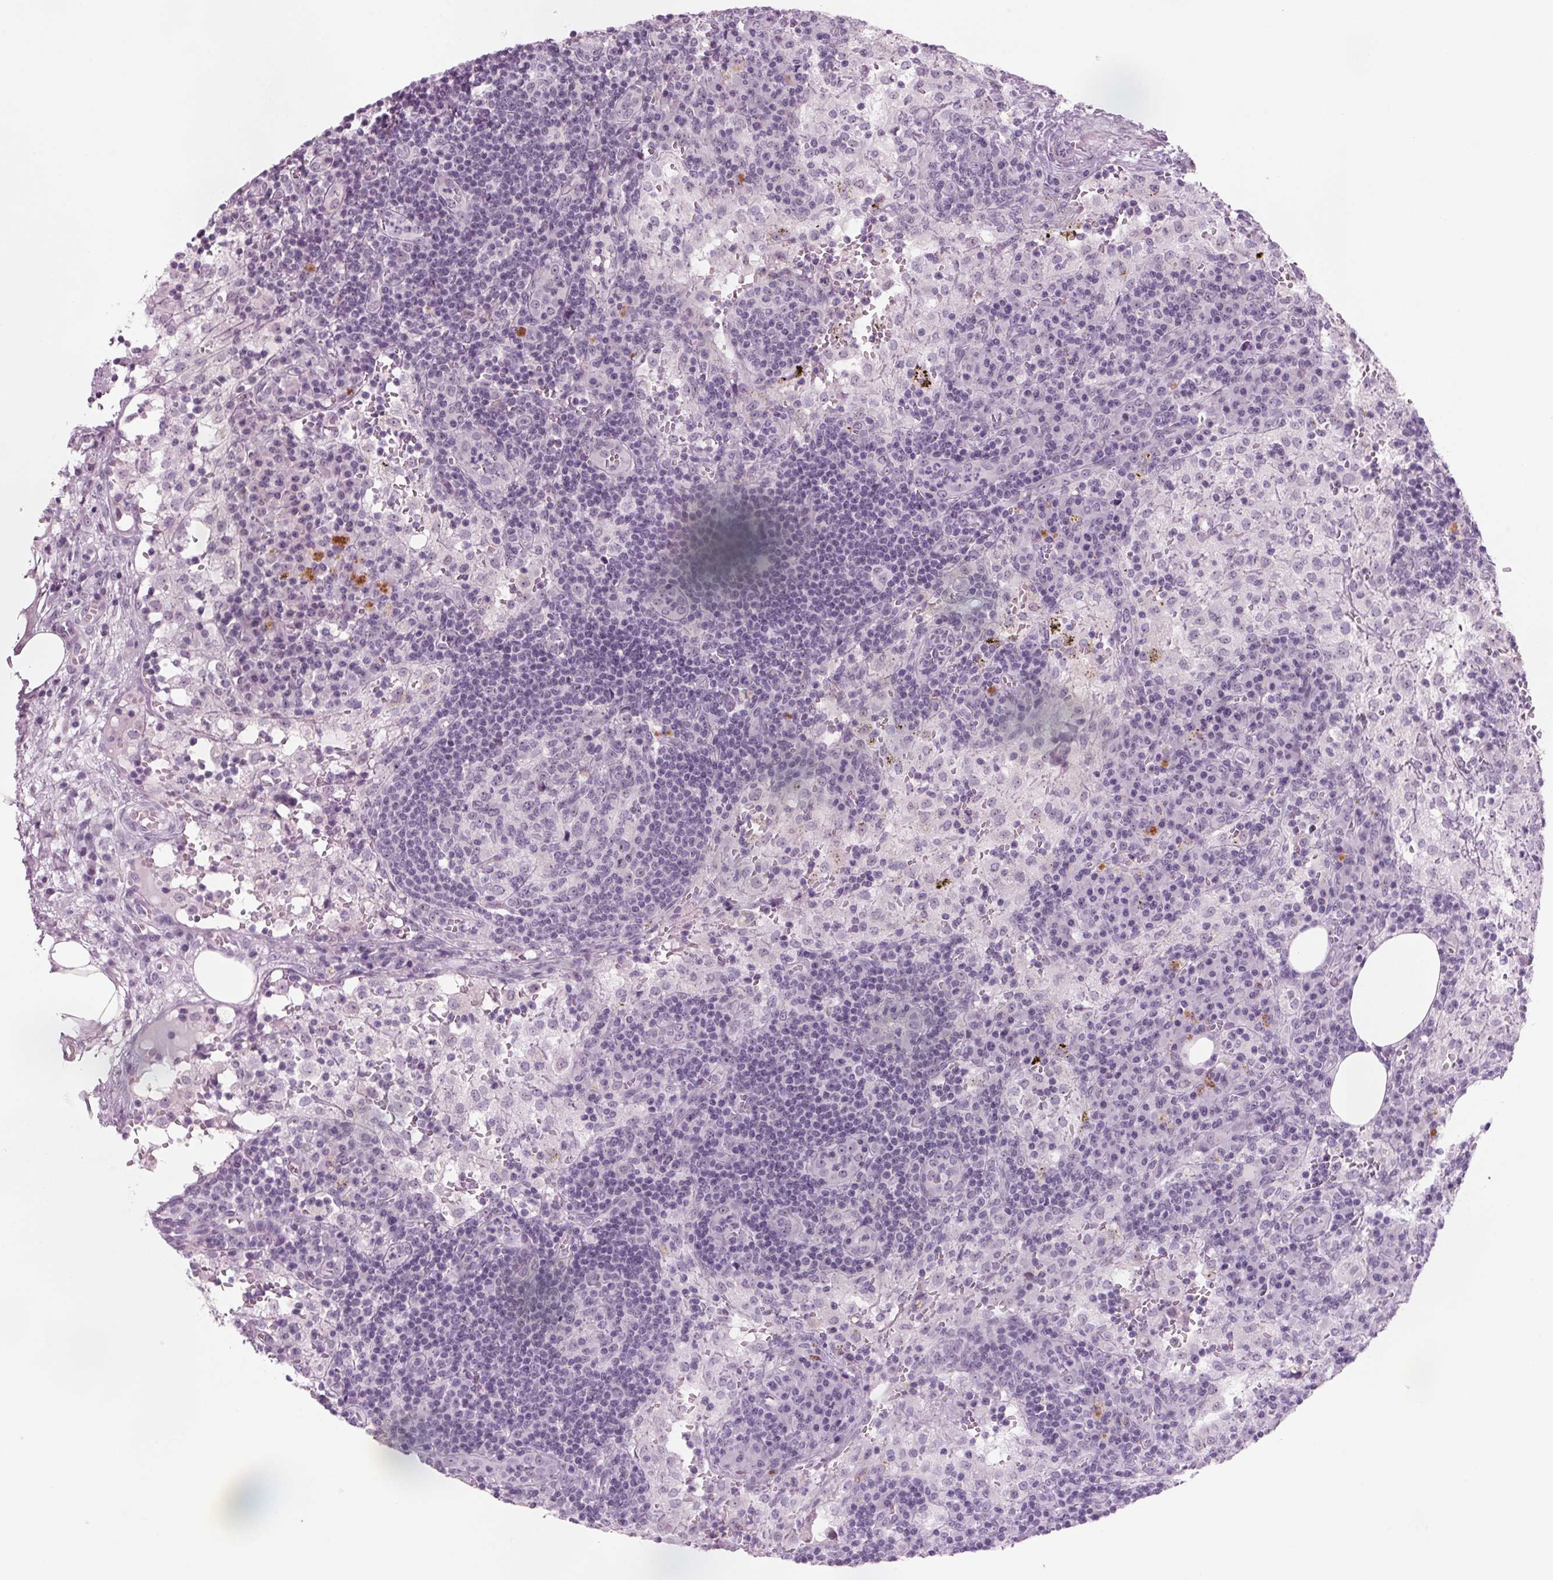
{"staining": {"intensity": "negative", "quantity": "none", "location": "none"}, "tissue": "lymph node", "cell_type": "Germinal center cells", "image_type": "normal", "snomed": [{"axis": "morphology", "description": "Normal tissue, NOS"}, {"axis": "topography", "description": "Lymph node"}], "caption": "The immunohistochemistry photomicrograph has no significant positivity in germinal center cells of lymph node. (DAB (3,3'-diaminobenzidine) immunohistochemistry (IHC) with hematoxylin counter stain).", "gene": "DNTTIP2", "patient": {"sex": "male", "age": 62}}